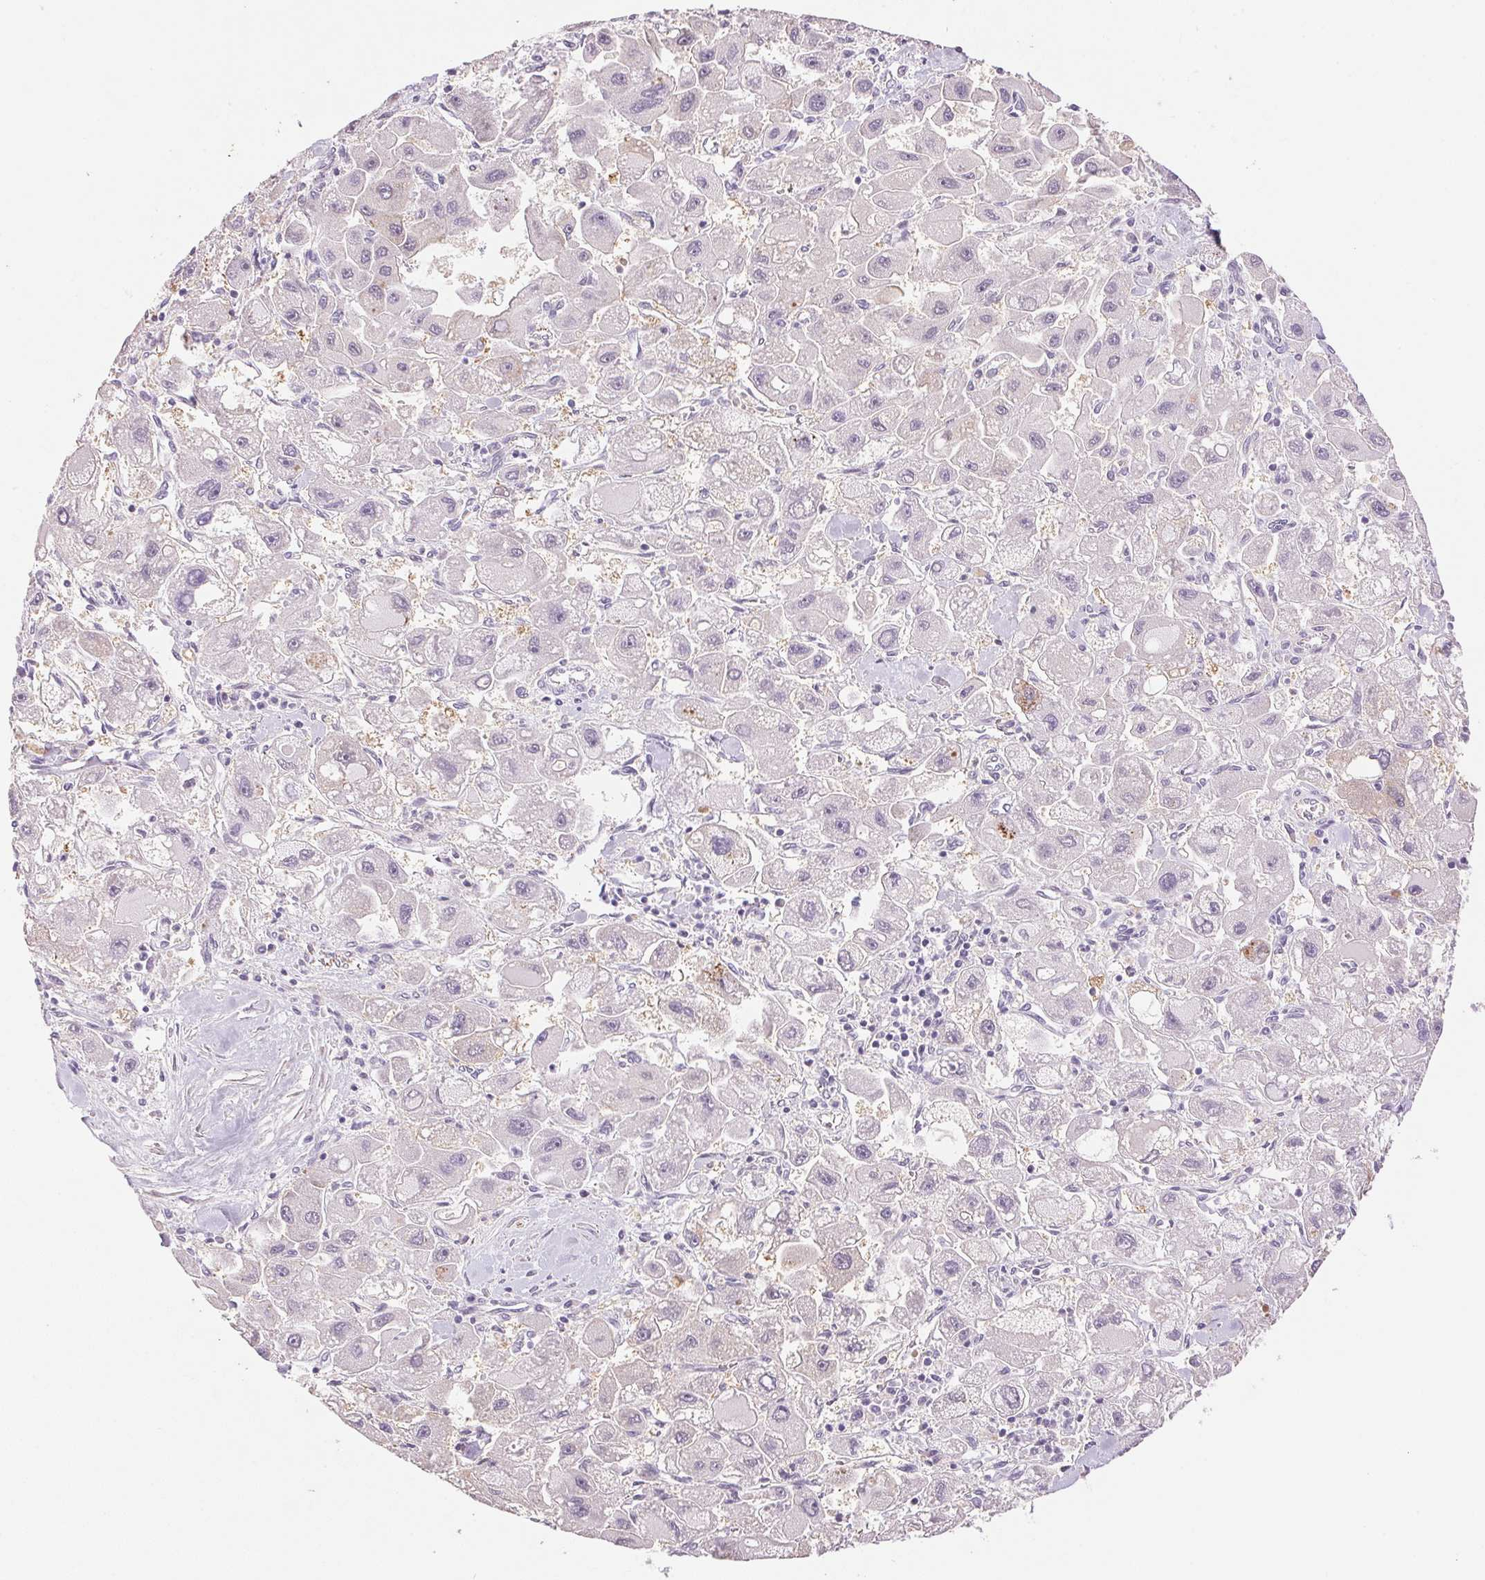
{"staining": {"intensity": "negative", "quantity": "none", "location": "none"}, "tissue": "liver cancer", "cell_type": "Tumor cells", "image_type": "cancer", "snomed": [{"axis": "morphology", "description": "Carcinoma, Hepatocellular, NOS"}, {"axis": "topography", "description": "Liver"}], "caption": "High magnification brightfield microscopy of liver cancer (hepatocellular carcinoma) stained with DAB (brown) and counterstained with hematoxylin (blue): tumor cells show no significant expression.", "gene": "GYG2", "patient": {"sex": "male", "age": 24}}